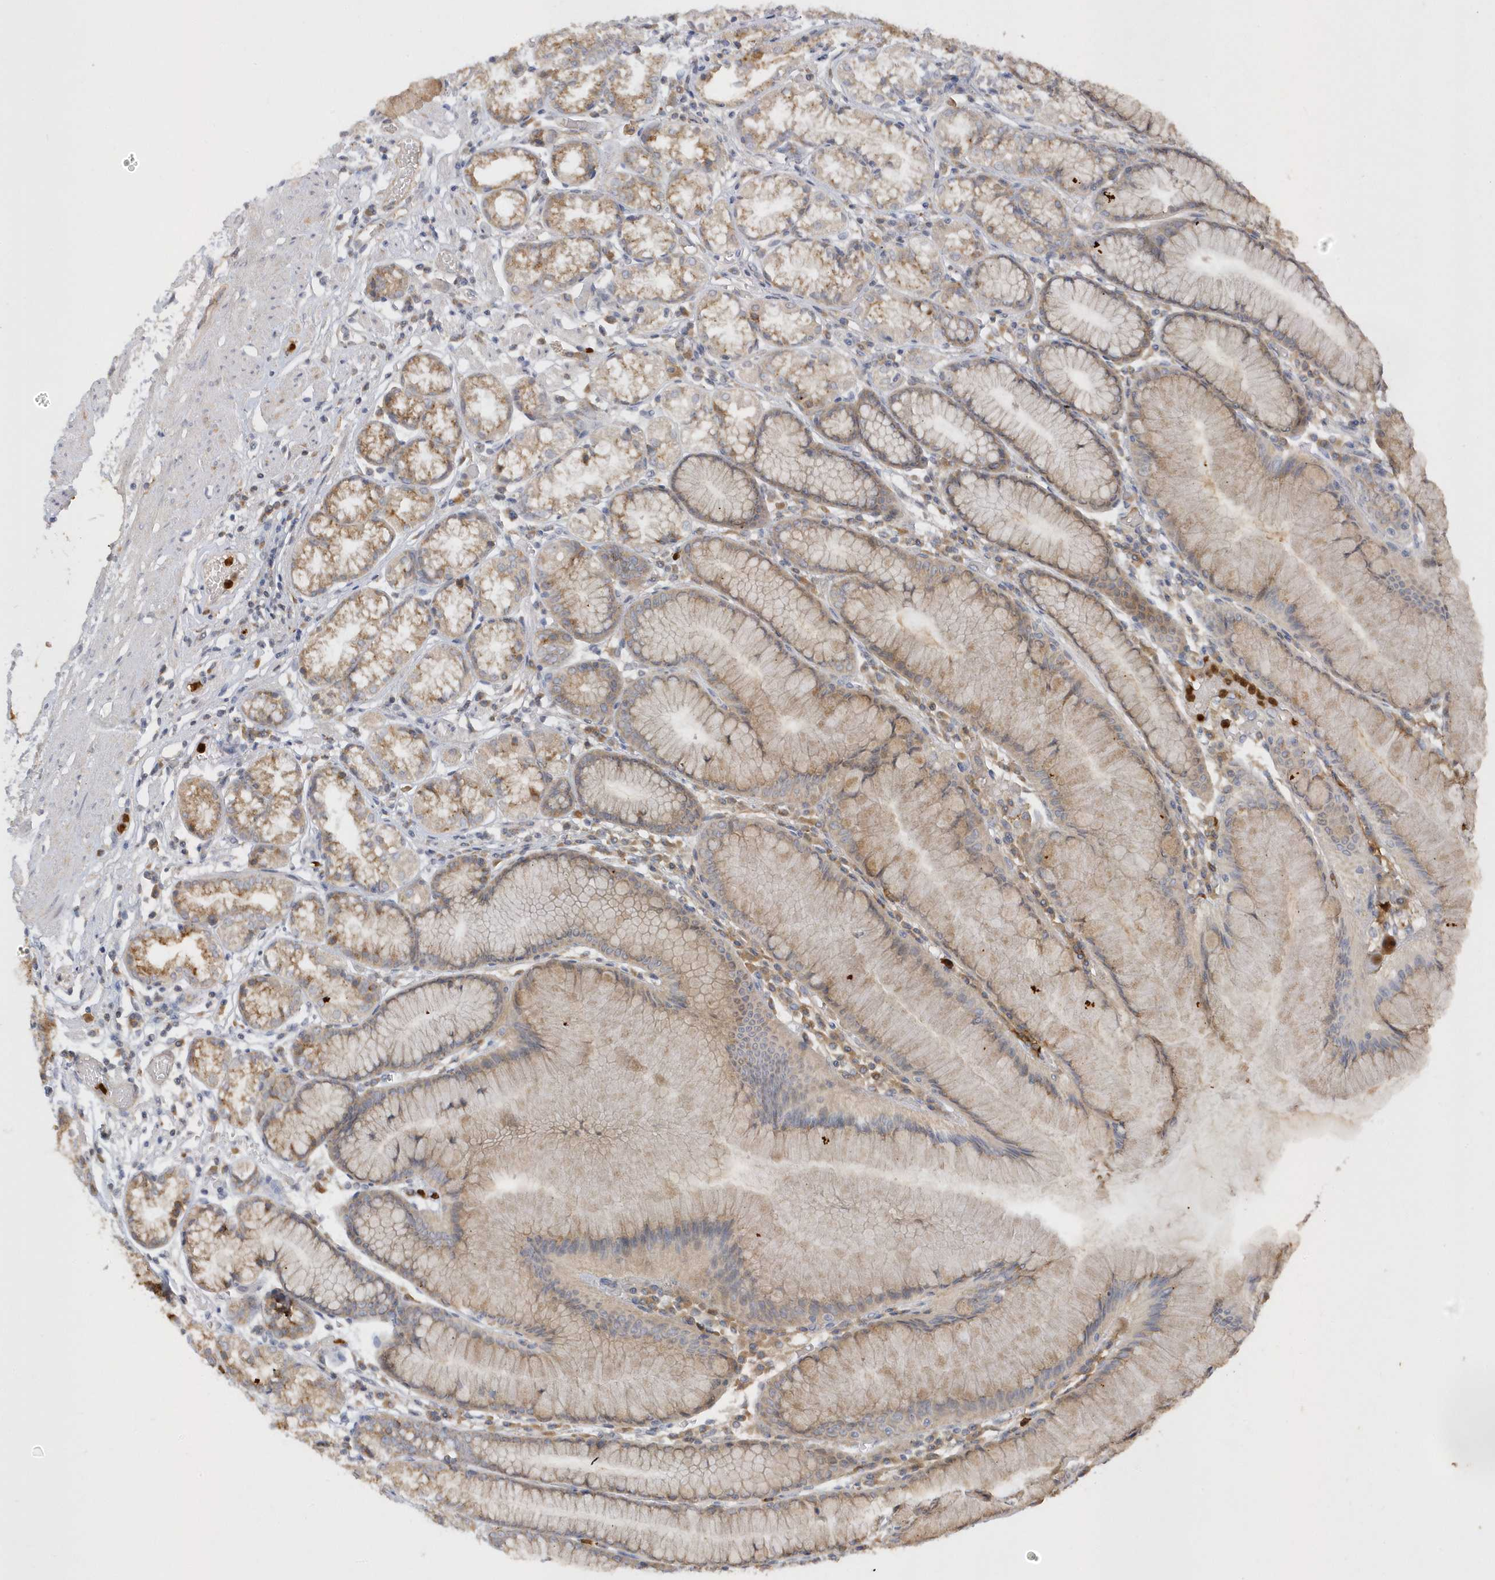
{"staining": {"intensity": "moderate", "quantity": ">75%", "location": "cytoplasmic/membranous"}, "tissue": "stomach", "cell_type": "Glandular cells", "image_type": "normal", "snomed": [{"axis": "morphology", "description": "Normal tissue, NOS"}, {"axis": "topography", "description": "Stomach"}], "caption": "IHC image of normal stomach: stomach stained using immunohistochemistry (IHC) exhibits medium levels of moderate protein expression localized specifically in the cytoplasmic/membranous of glandular cells, appearing as a cytoplasmic/membranous brown color.", "gene": "DPP9", "patient": {"sex": "female", "age": 57}}